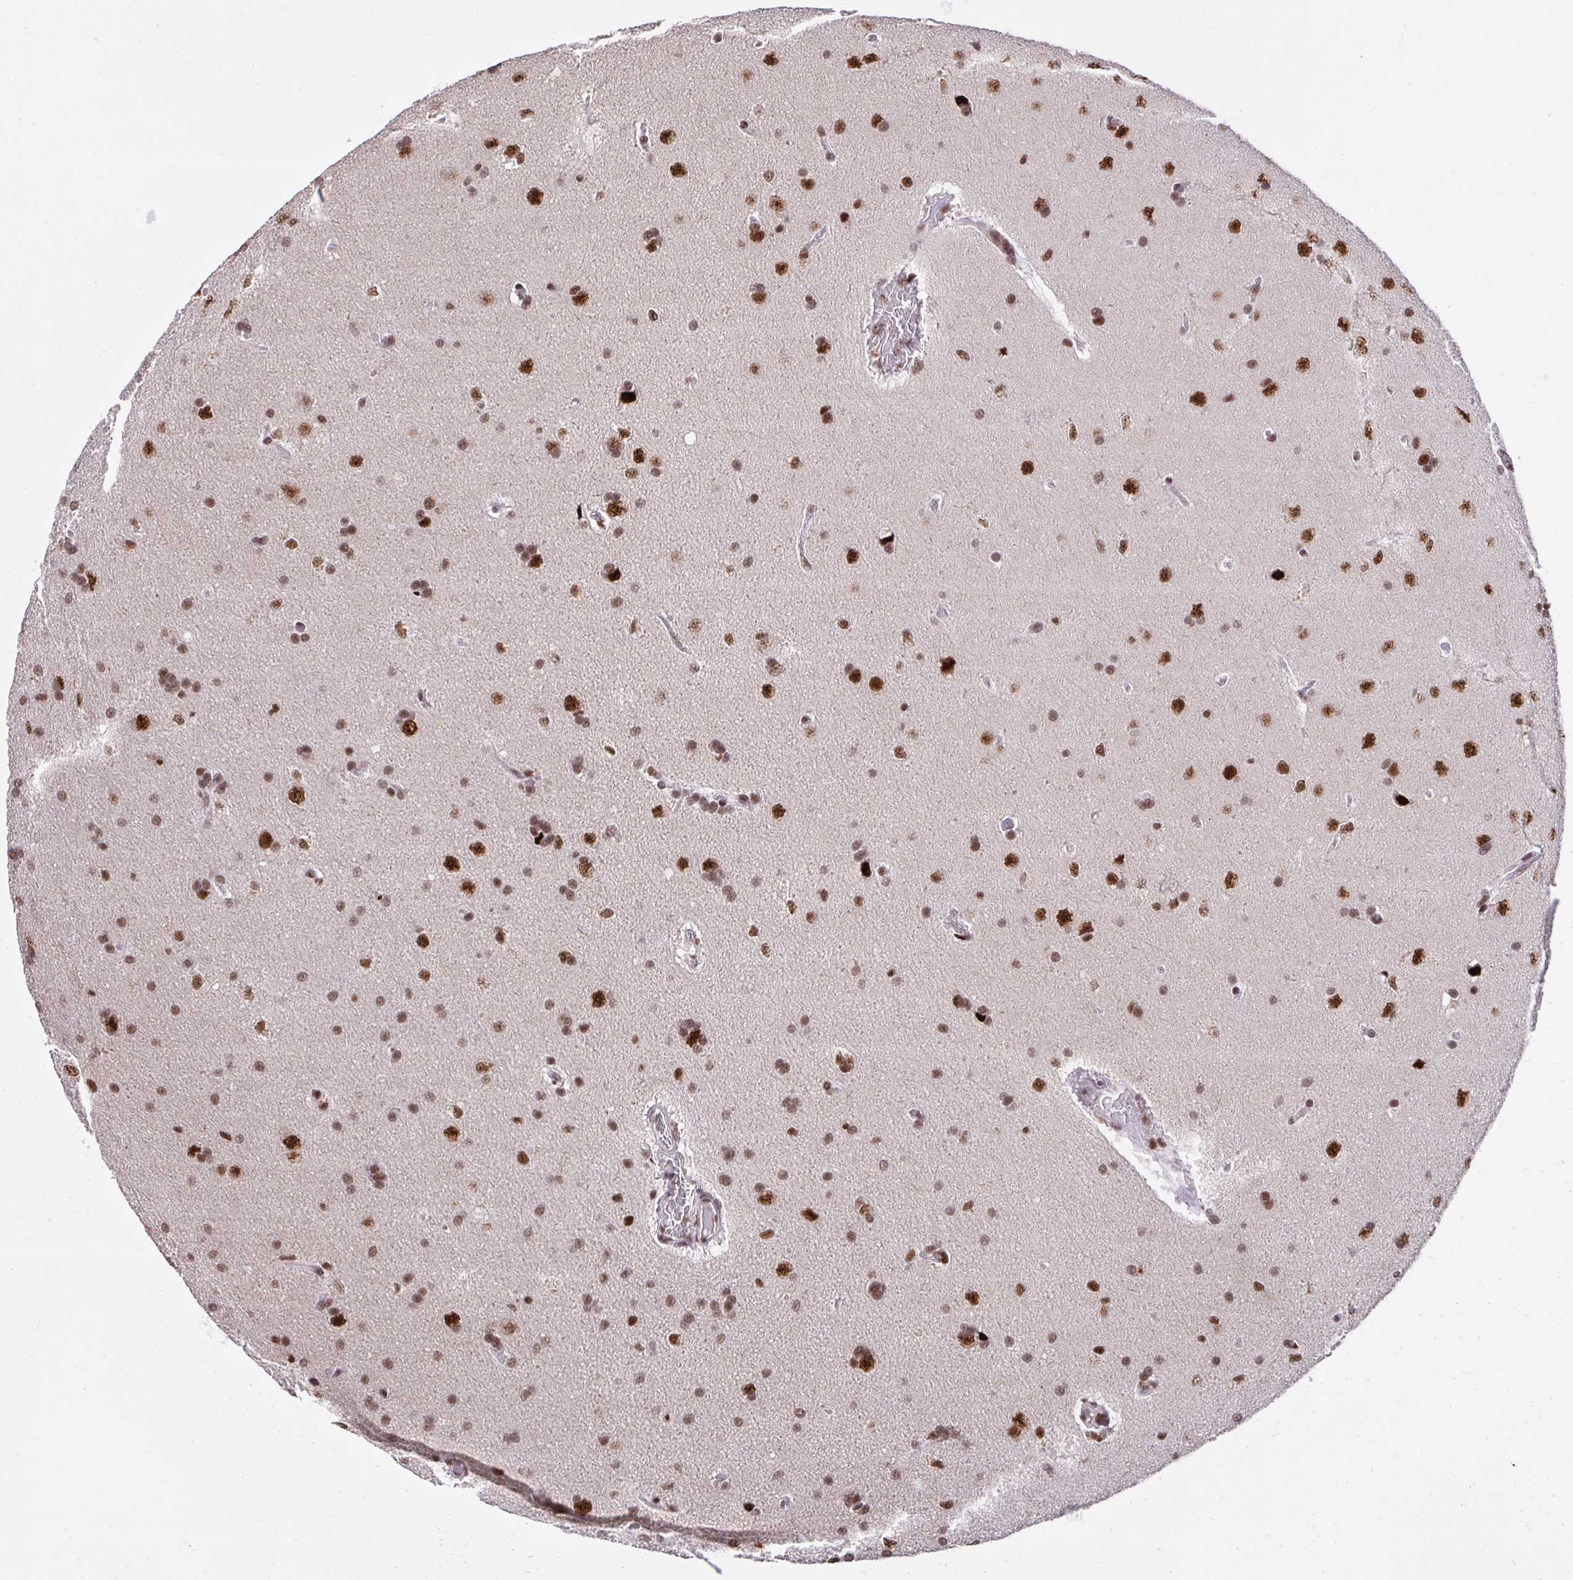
{"staining": {"intensity": "strong", "quantity": ">75%", "location": "nuclear"}, "tissue": "glioma", "cell_type": "Tumor cells", "image_type": "cancer", "snomed": [{"axis": "morphology", "description": "Glioma, malignant, Low grade"}, {"axis": "topography", "description": "Brain"}], "caption": "The micrograph shows staining of malignant low-grade glioma, revealing strong nuclear protein positivity (brown color) within tumor cells.", "gene": "SYNE4", "patient": {"sex": "female", "age": 54}}